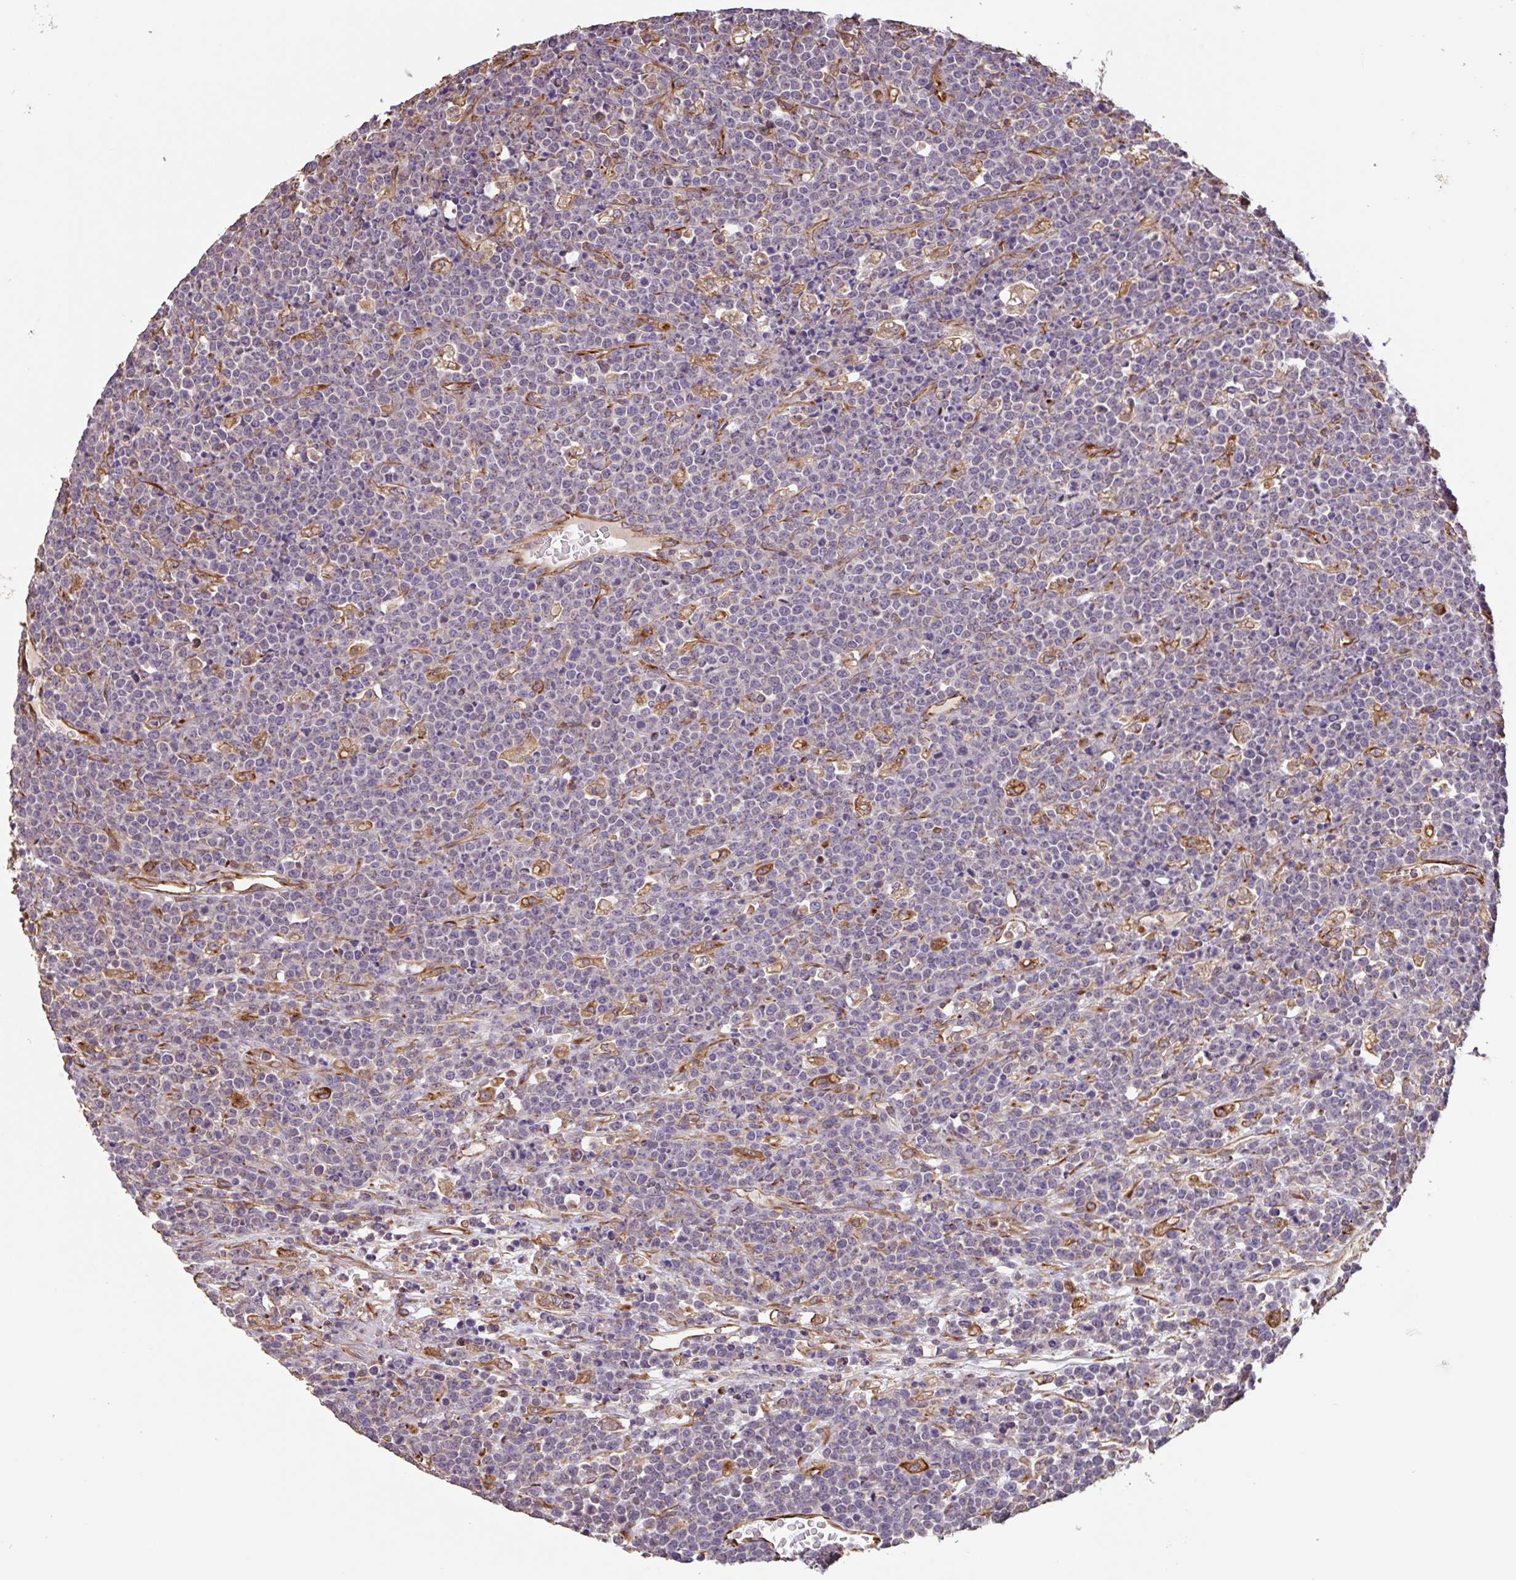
{"staining": {"intensity": "negative", "quantity": "none", "location": "none"}, "tissue": "lymphoma", "cell_type": "Tumor cells", "image_type": "cancer", "snomed": [{"axis": "morphology", "description": "Malignant lymphoma, non-Hodgkin's type, High grade"}, {"axis": "topography", "description": "Ovary"}], "caption": "High-grade malignant lymphoma, non-Hodgkin's type was stained to show a protein in brown. There is no significant positivity in tumor cells.", "gene": "ZNF790", "patient": {"sex": "female", "age": 56}}